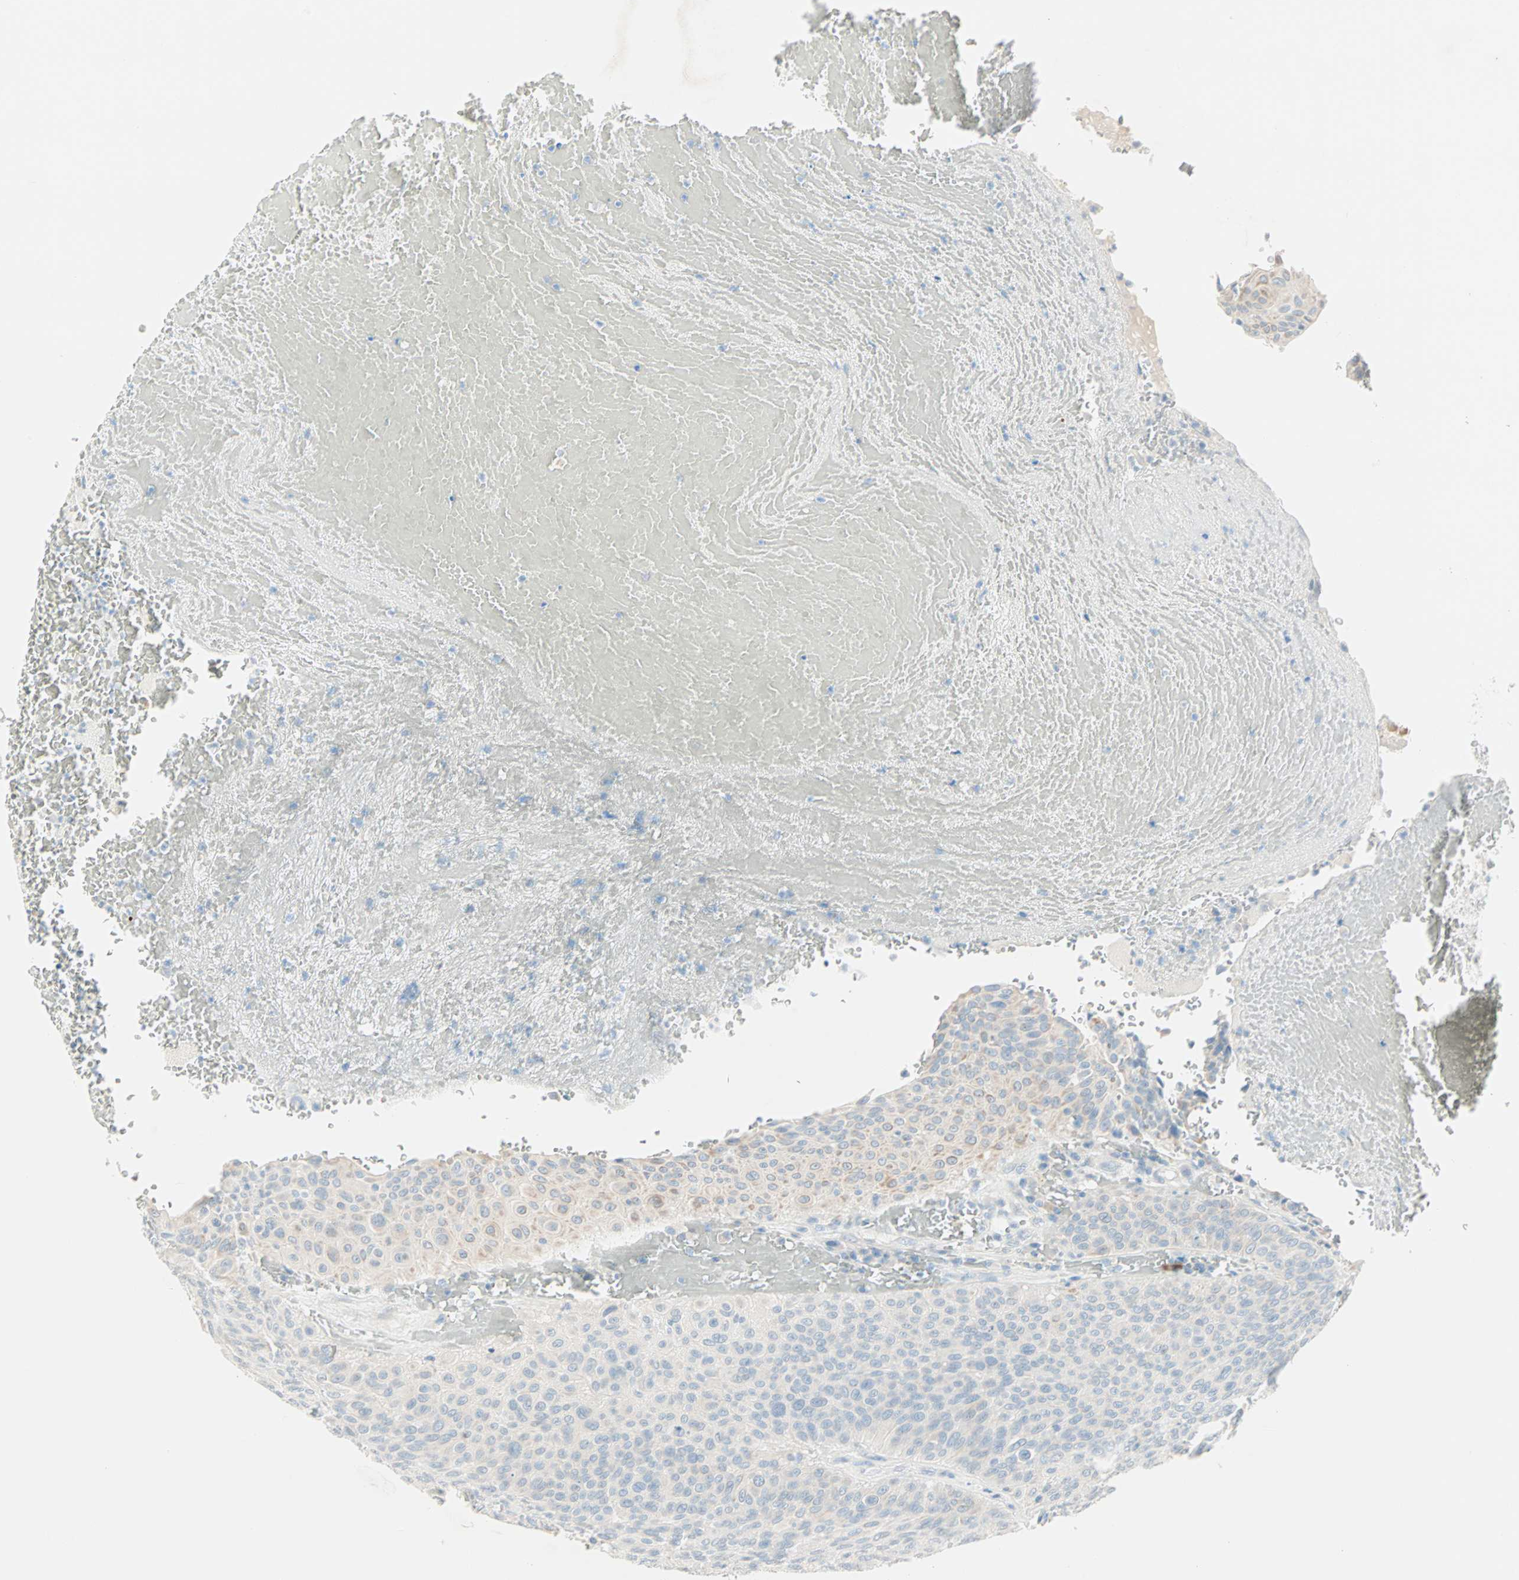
{"staining": {"intensity": "negative", "quantity": "none", "location": "none"}, "tissue": "urothelial cancer", "cell_type": "Tumor cells", "image_type": "cancer", "snomed": [{"axis": "morphology", "description": "Urothelial carcinoma, High grade"}, {"axis": "topography", "description": "Urinary bladder"}], "caption": "Histopathology image shows no significant protein expression in tumor cells of urothelial cancer. Brightfield microscopy of immunohistochemistry stained with DAB (brown) and hematoxylin (blue), captured at high magnification.", "gene": "SULT1C2", "patient": {"sex": "male", "age": 66}}